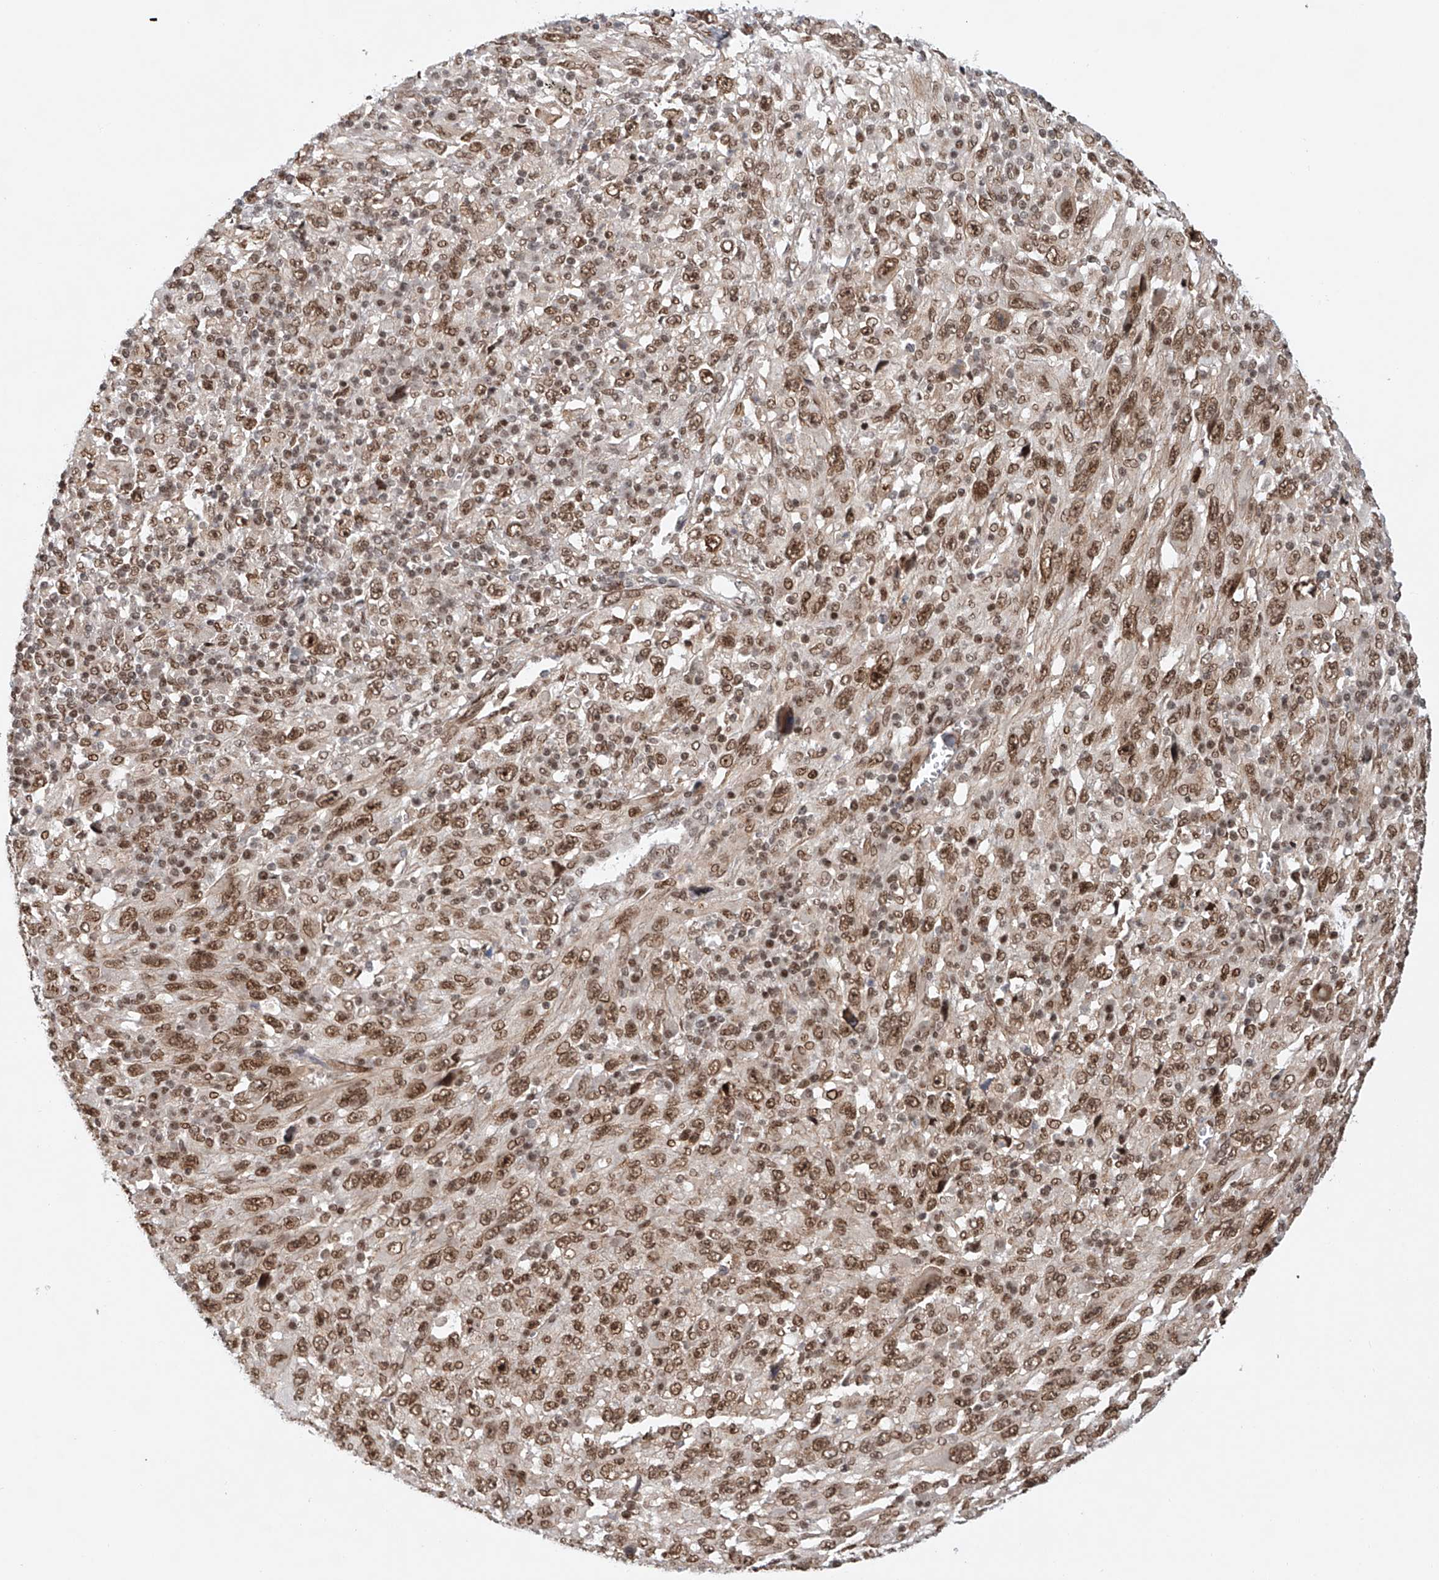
{"staining": {"intensity": "moderate", "quantity": ">75%", "location": "nuclear"}, "tissue": "melanoma", "cell_type": "Tumor cells", "image_type": "cancer", "snomed": [{"axis": "morphology", "description": "Malignant melanoma, Metastatic site"}, {"axis": "topography", "description": "Skin"}], "caption": "Protein expression by IHC displays moderate nuclear staining in approximately >75% of tumor cells in melanoma.", "gene": "ZNF470", "patient": {"sex": "female", "age": 56}}